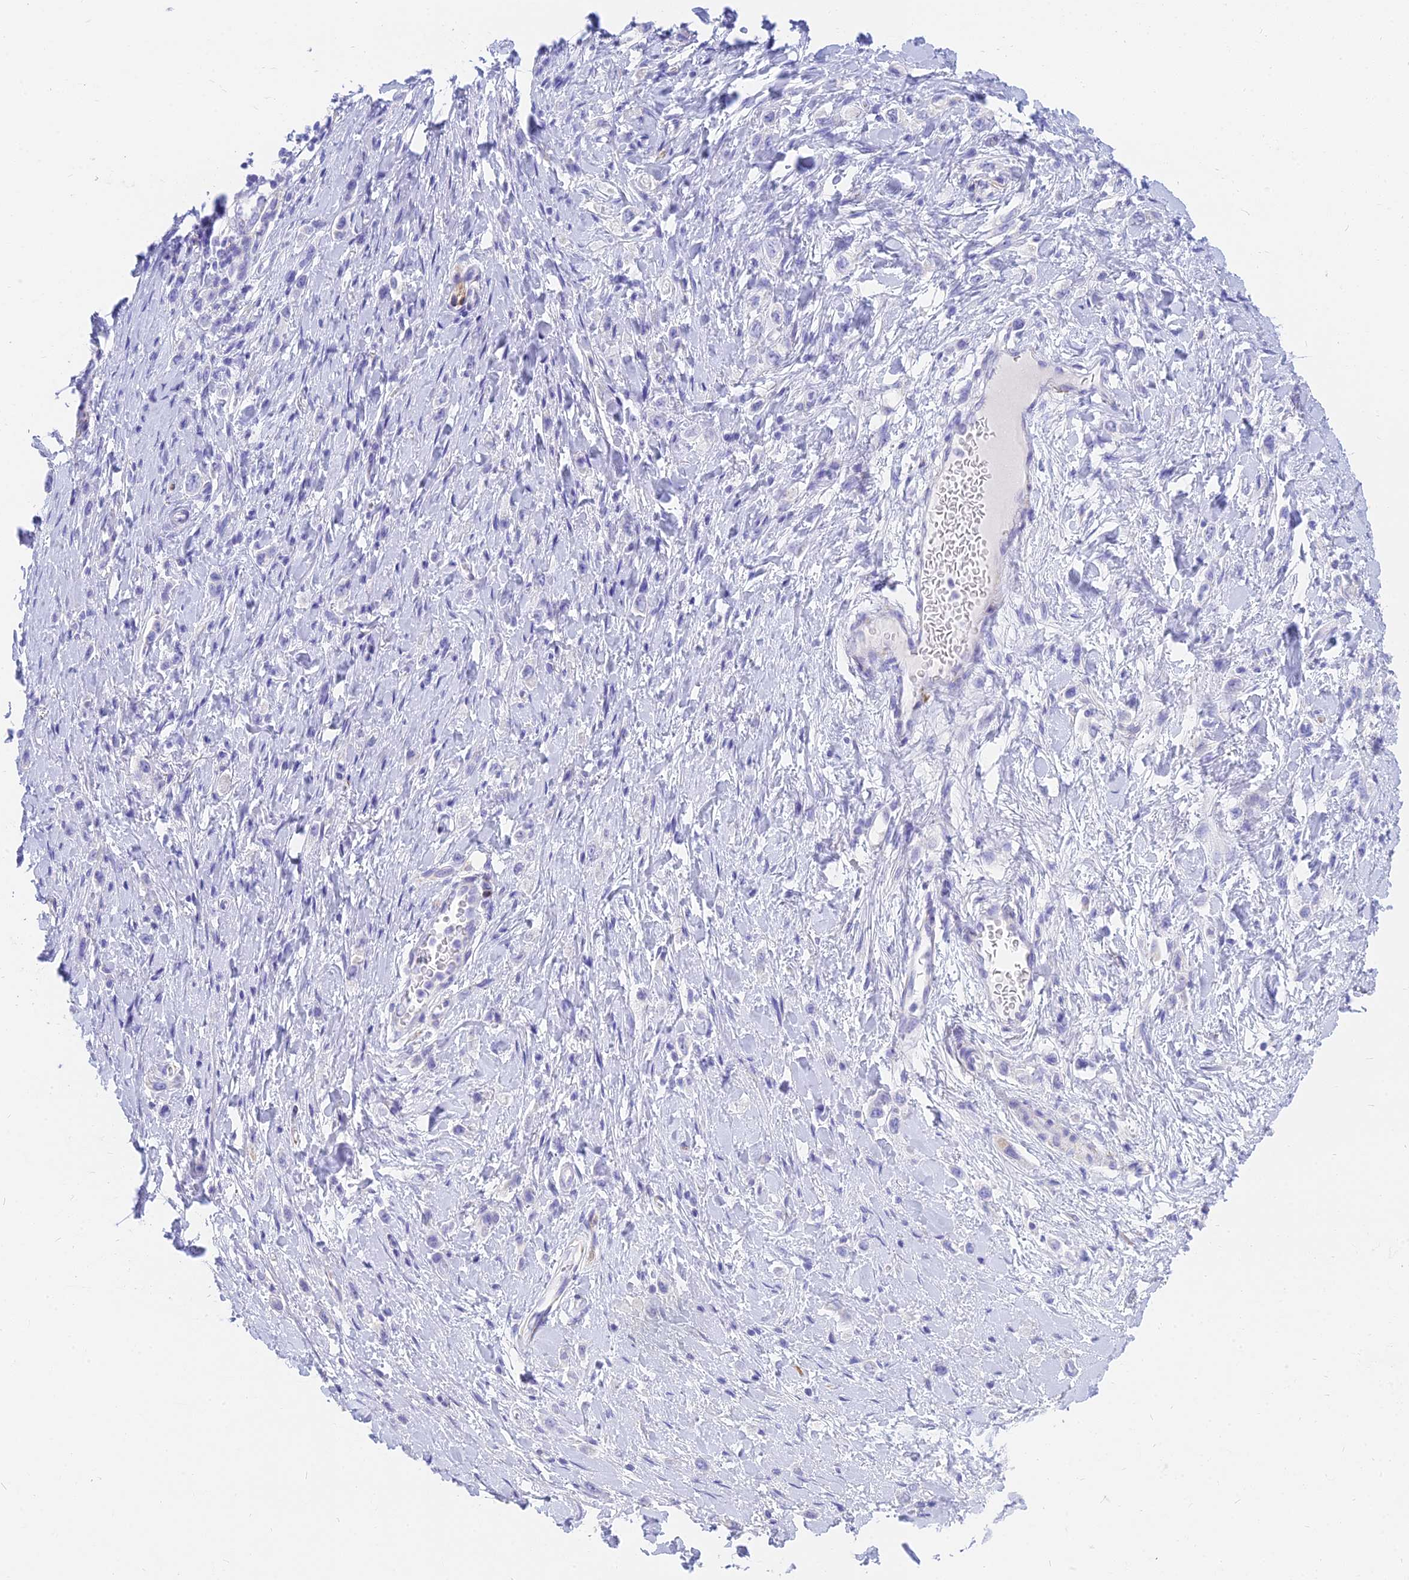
{"staining": {"intensity": "negative", "quantity": "none", "location": "none"}, "tissue": "stomach cancer", "cell_type": "Tumor cells", "image_type": "cancer", "snomed": [{"axis": "morphology", "description": "Adenocarcinoma, NOS"}, {"axis": "topography", "description": "Stomach"}], "caption": "An immunohistochemistry image of stomach adenocarcinoma is shown. There is no staining in tumor cells of stomach adenocarcinoma.", "gene": "SLC36A2", "patient": {"sex": "female", "age": 65}}